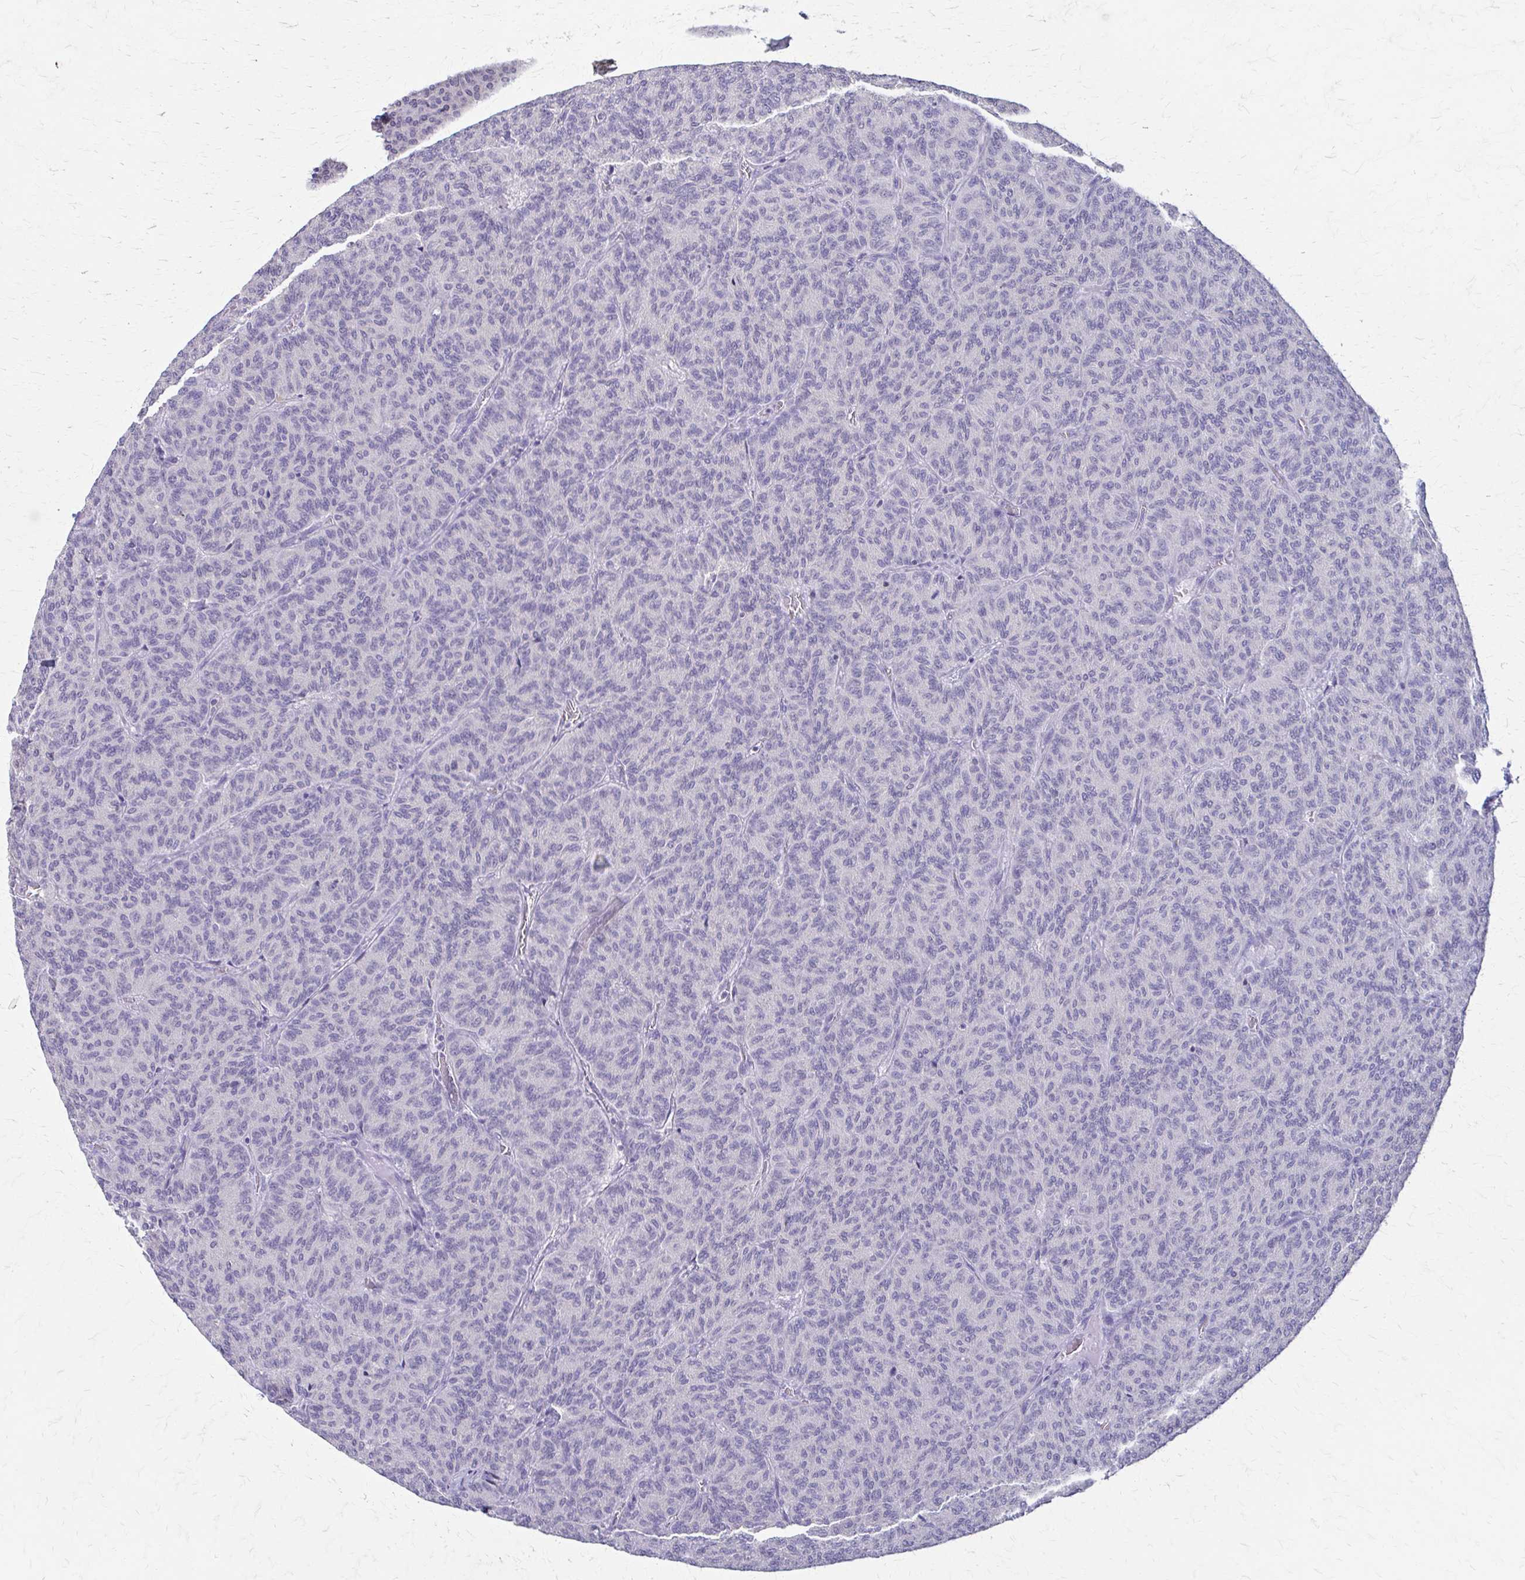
{"staining": {"intensity": "negative", "quantity": "none", "location": "none"}, "tissue": "carcinoid", "cell_type": "Tumor cells", "image_type": "cancer", "snomed": [{"axis": "morphology", "description": "Carcinoid, malignant, NOS"}, {"axis": "topography", "description": "Lung"}], "caption": "Immunohistochemistry micrograph of neoplastic tissue: carcinoid (malignant) stained with DAB (3,3'-diaminobenzidine) shows no significant protein positivity in tumor cells.", "gene": "PIK3AP1", "patient": {"sex": "male", "age": 61}}